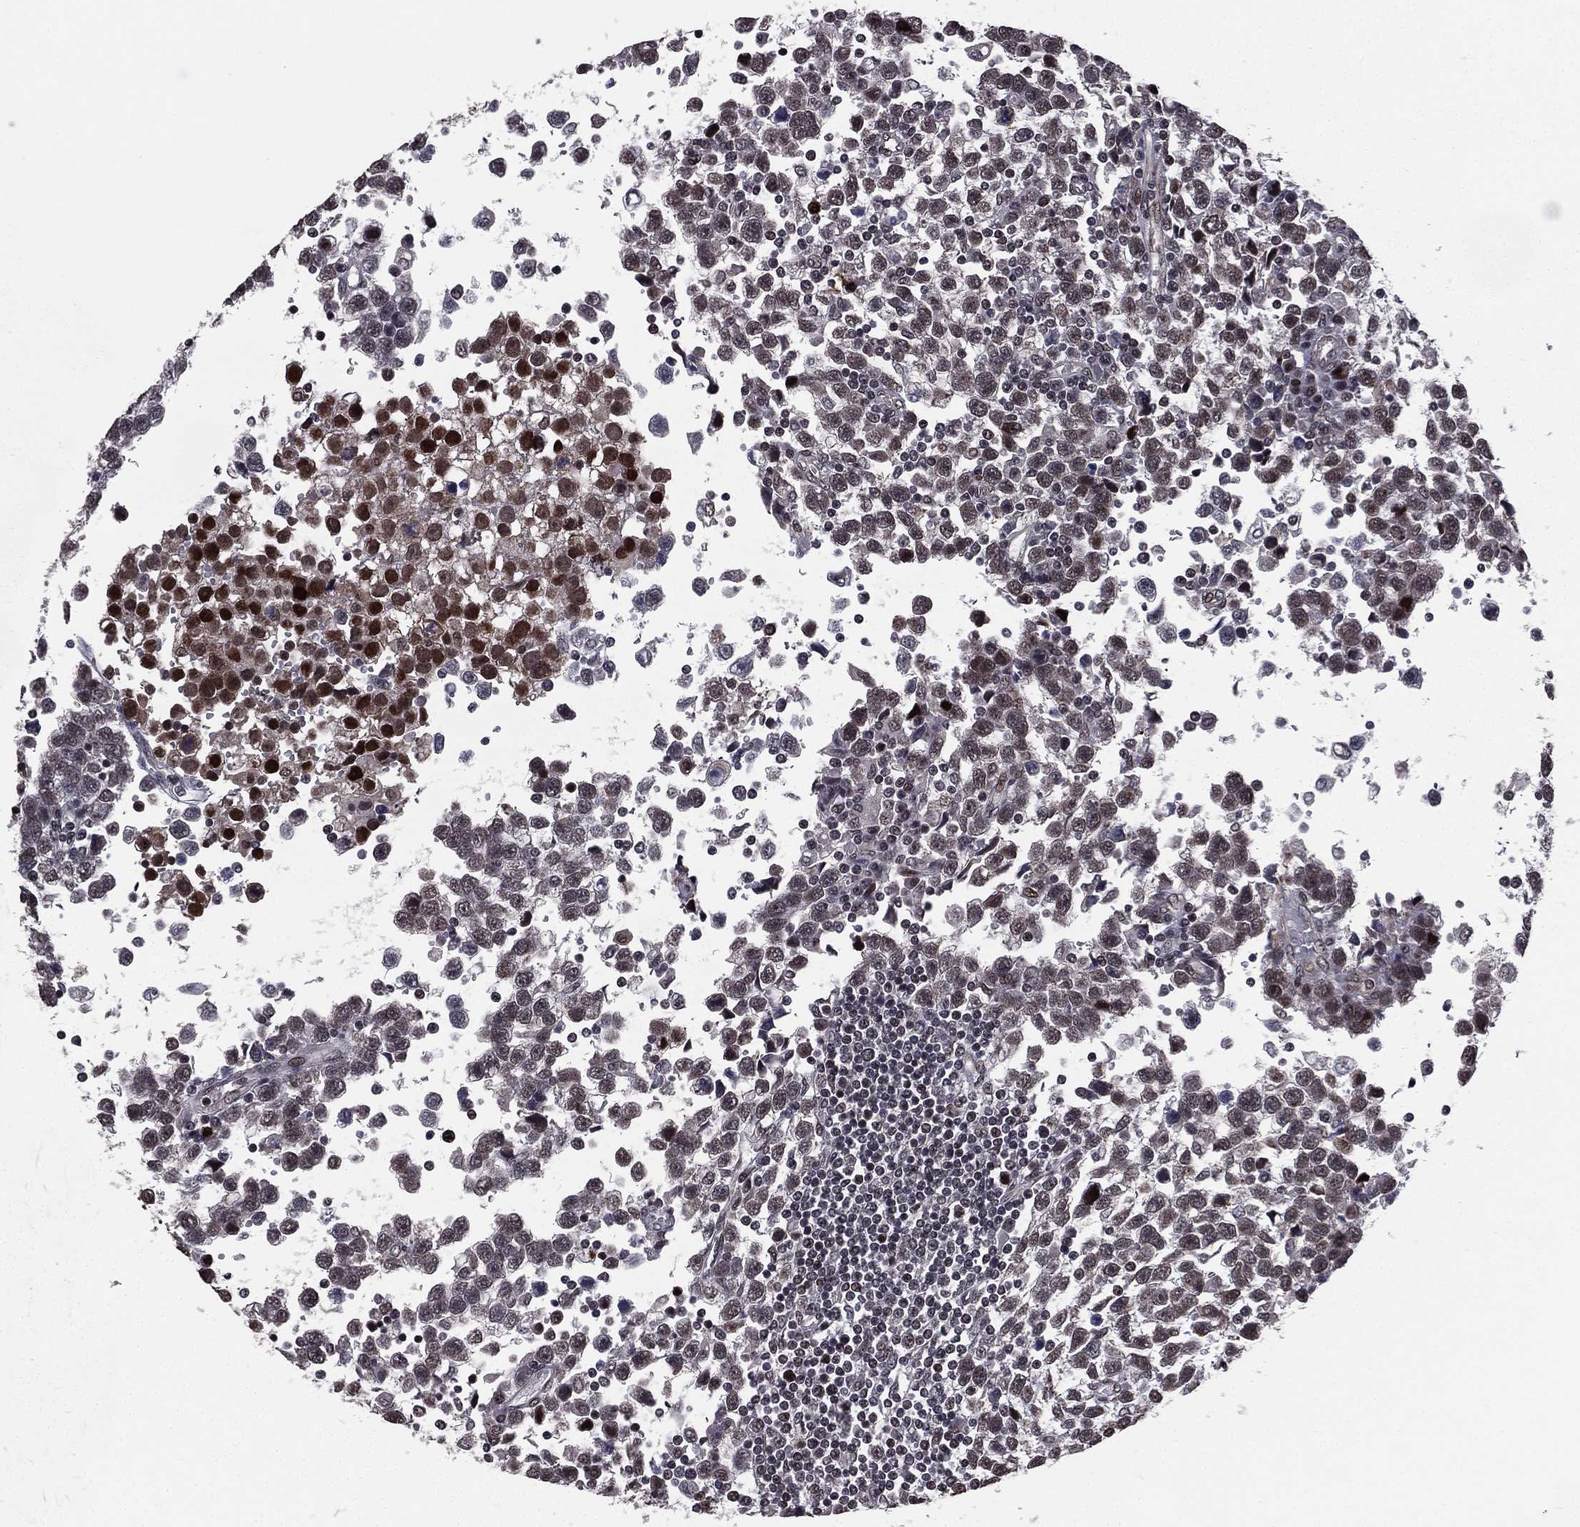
{"staining": {"intensity": "moderate", "quantity": "<25%", "location": "nuclear"}, "tissue": "testis cancer", "cell_type": "Tumor cells", "image_type": "cancer", "snomed": [{"axis": "morphology", "description": "Seminoma, NOS"}, {"axis": "topography", "description": "Testis"}], "caption": "This is a histology image of immunohistochemistry staining of testis seminoma, which shows moderate staining in the nuclear of tumor cells.", "gene": "RARB", "patient": {"sex": "male", "age": 34}}